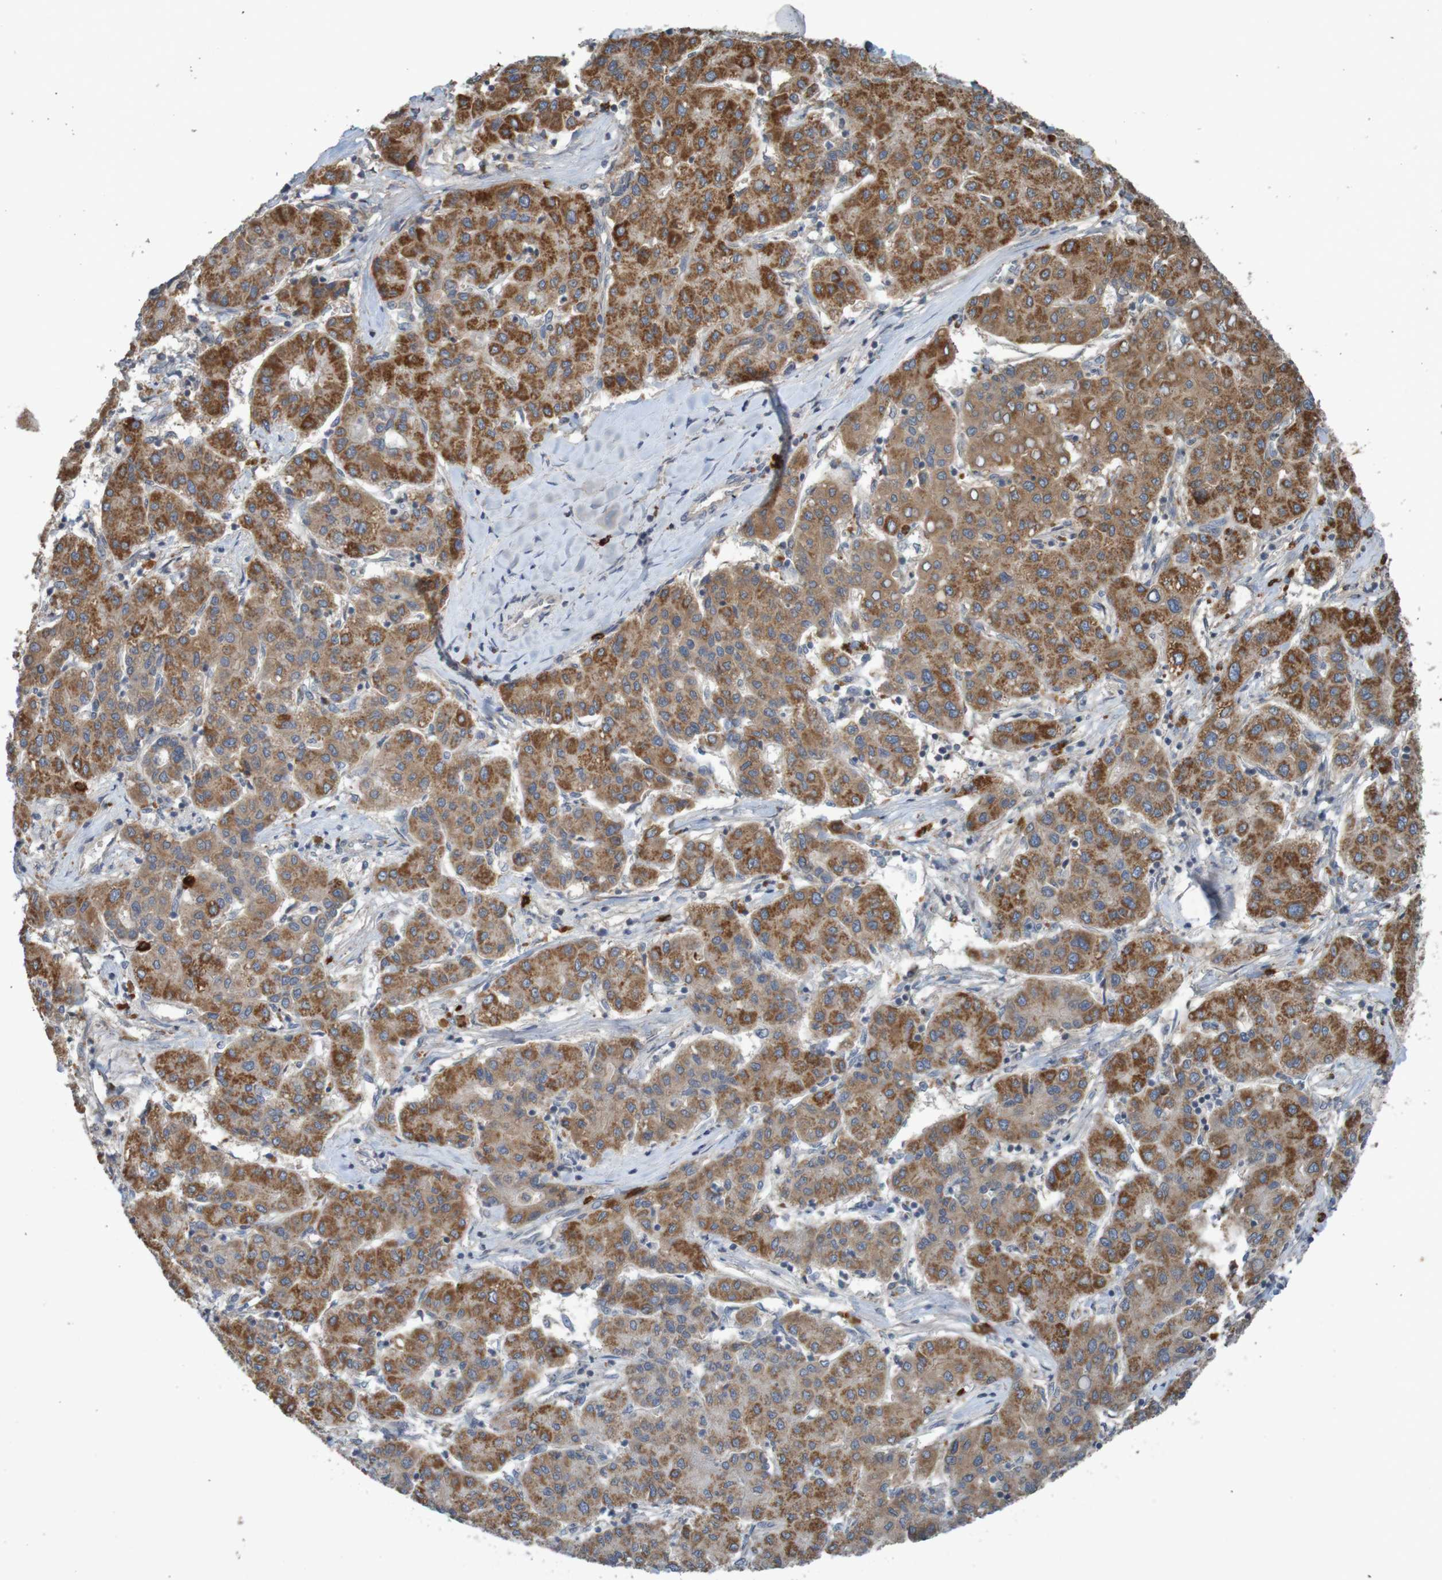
{"staining": {"intensity": "strong", "quantity": ">75%", "location": "cytoplasmic/membranous"}, "tissue": "liver cancer", "cell_type": "Tumor cells", "image_type": "cancer", "snomed": [{"axis": "morphology", "description": "Carcinoma, Hepatocellular, NOS"}, {"axis": "topography", "description": "Liver"}], "caption": "Human liver cancer (hepatocellular carcinoma) stained with a brown dye displays strong cytoplasmic/membranous positive positivity in about >75% of tumor cells.", "gene": "B3GAT2", "patient": {"sex": "male", "age": 65}}